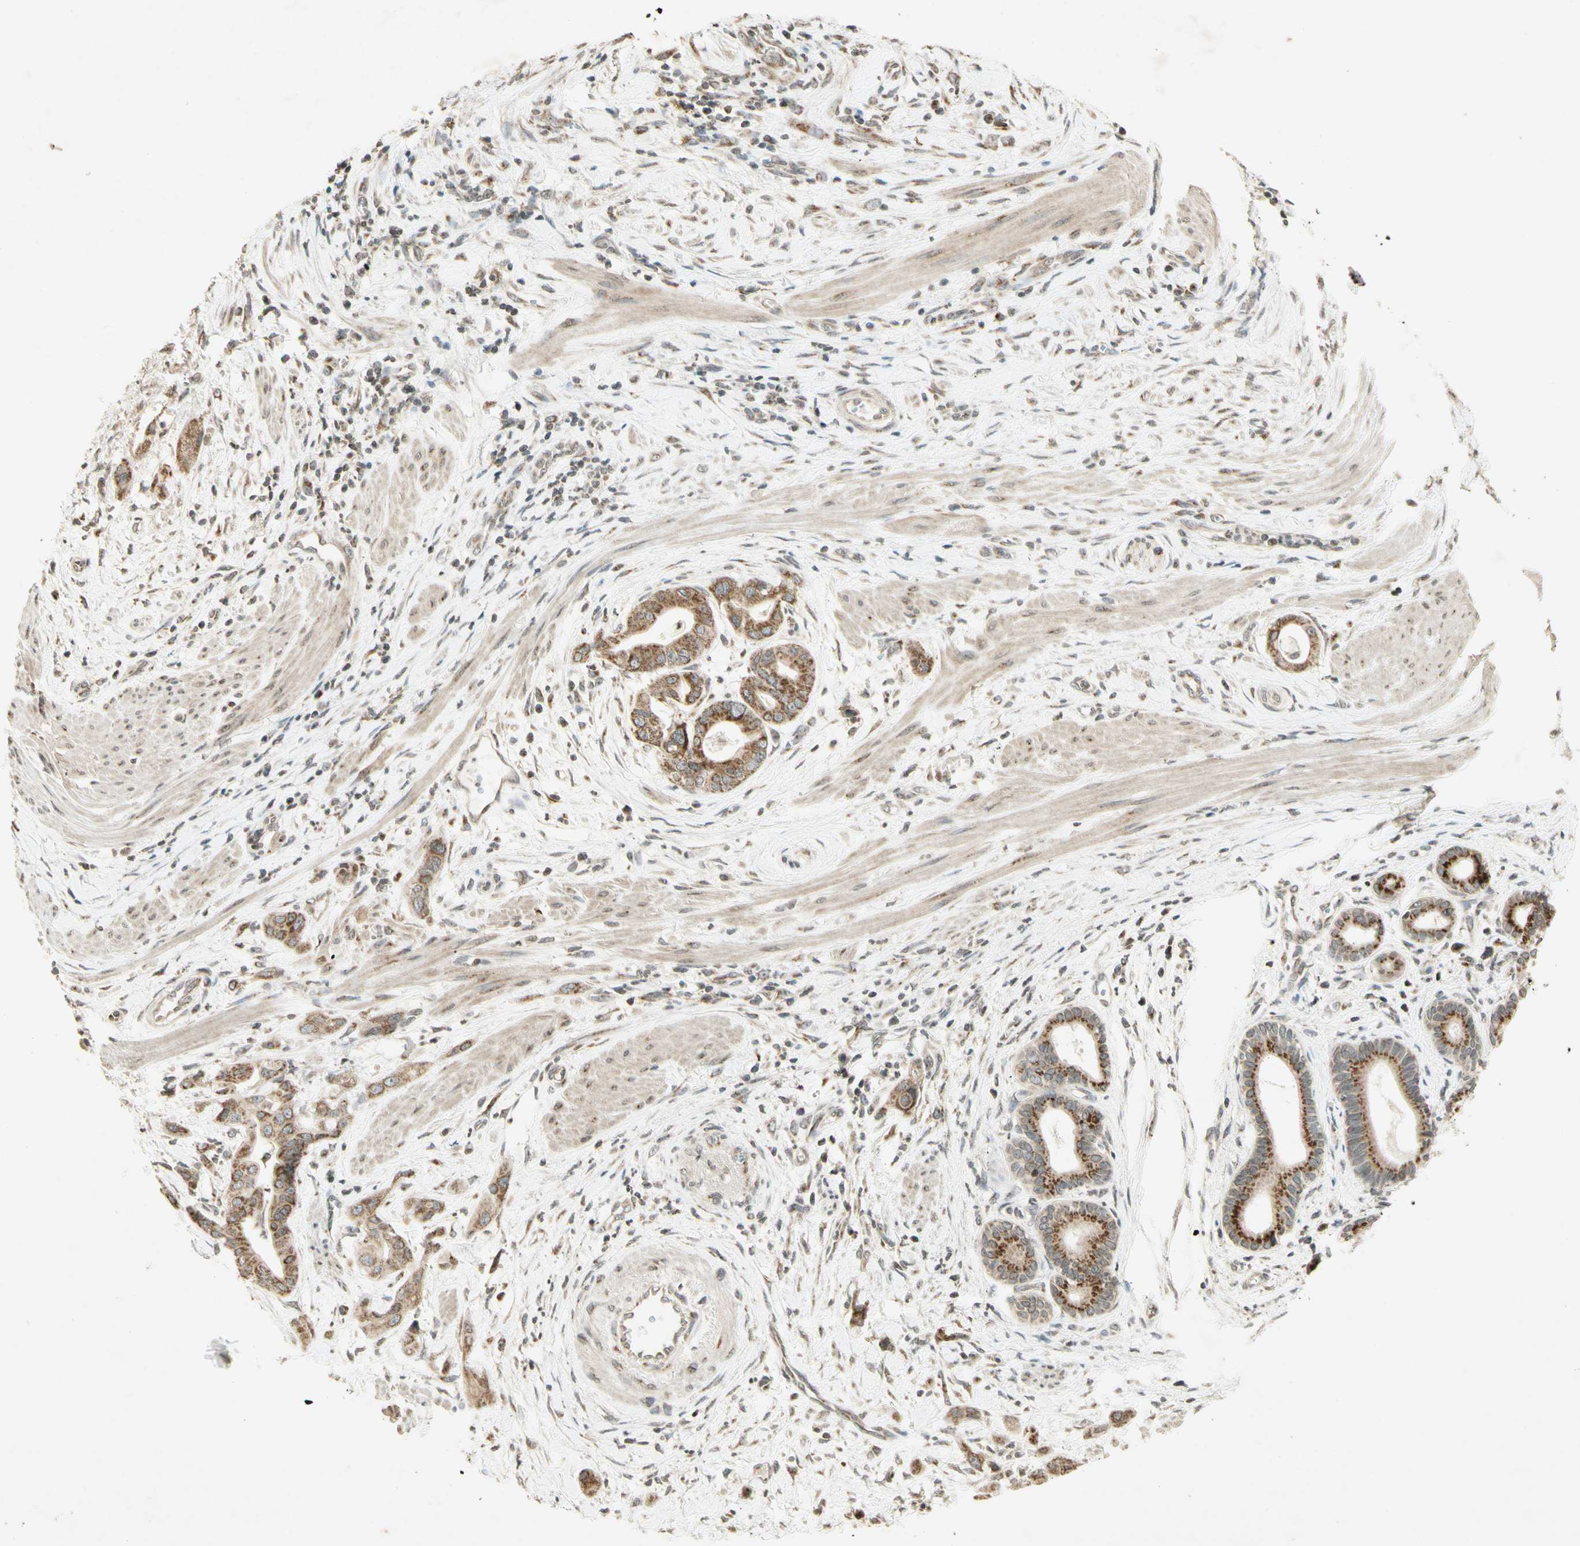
{"staining": {"intensity": "moderate", "quantity": ">75%", "location": "cytoplasmic/membranous"}, "tissue": "pancreatic cancer", "cell_type": "Tumor cells", "image_type": "cancer", "snomed": [{"axis": "morphology", "description": "Adenocarcinoma, NOS"}, {"axis": "topography", "description": "Pancreas"}], "caption": "Immunohistochemistry (IHC) of adenocarcinoma (pancreatic) displays medium levels of moderate cytoplasmic/membranous staining in approximately >75% of tumor cells. The protein of interest is shown in brown color, while the nuclei are stained blue.", "gene": "CCNI", "patient": {"sex": "female", "age": 75}}